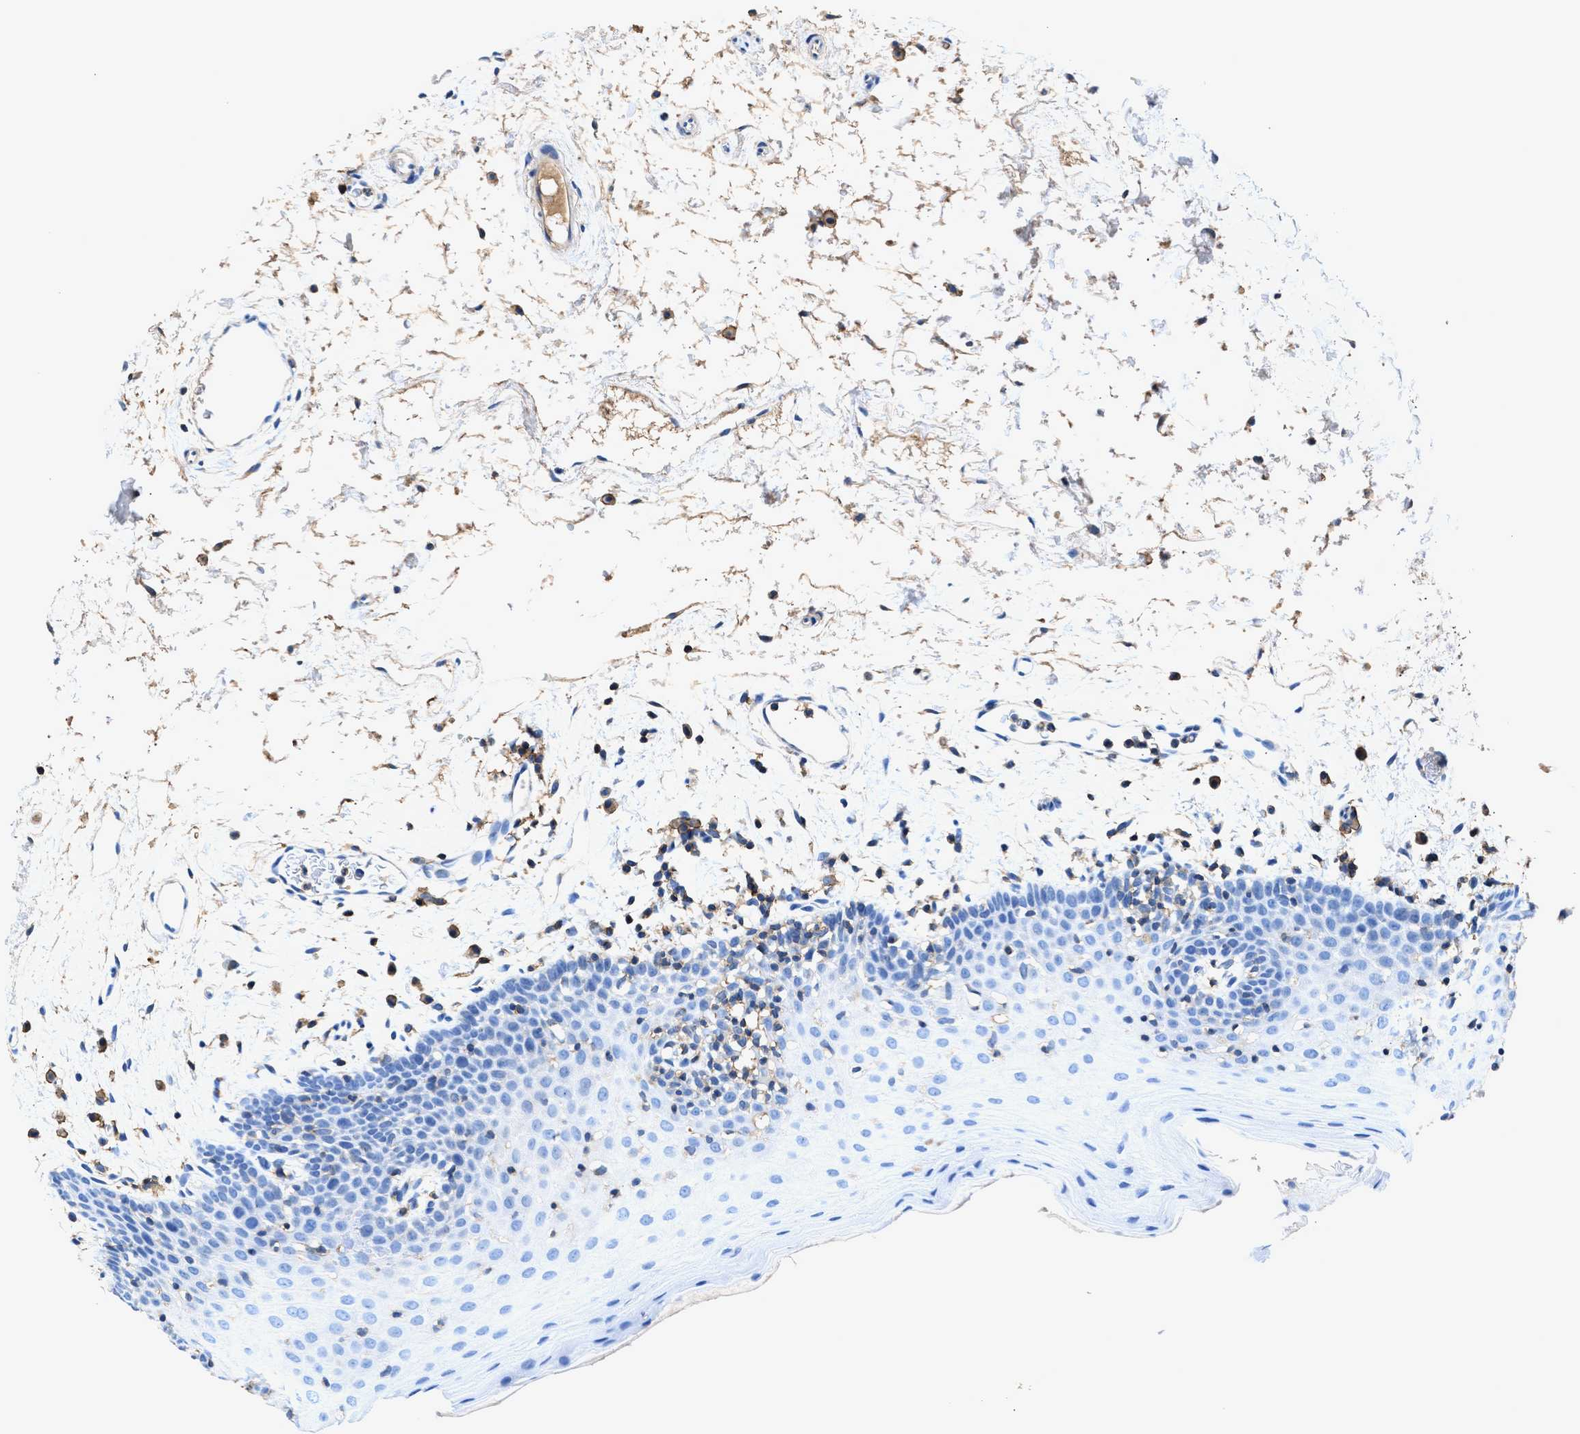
{"staining": {"intensity": "negative", "quantity": "none", "location": "none"}, "tissue": "oral mucosa", "cell_type": "Squamous epithelial cells", "image_type": "normal", "snomed": [{"axis": "morphology", "description": "Normal tissue, NOS"}, {"axis": "topography", "description": "Oral tissue"}], "caption": "Oral mucosa was stained to show a protein in brown. There is no significant expression in squamous epithelial cells. (DAB (3,3'-diaminobenzidine) immunohistochemistry (IHC) with hematoxylin counter stain).", "gene": "KCNQ4", "patient": {"sex": "male", "age": 66}}